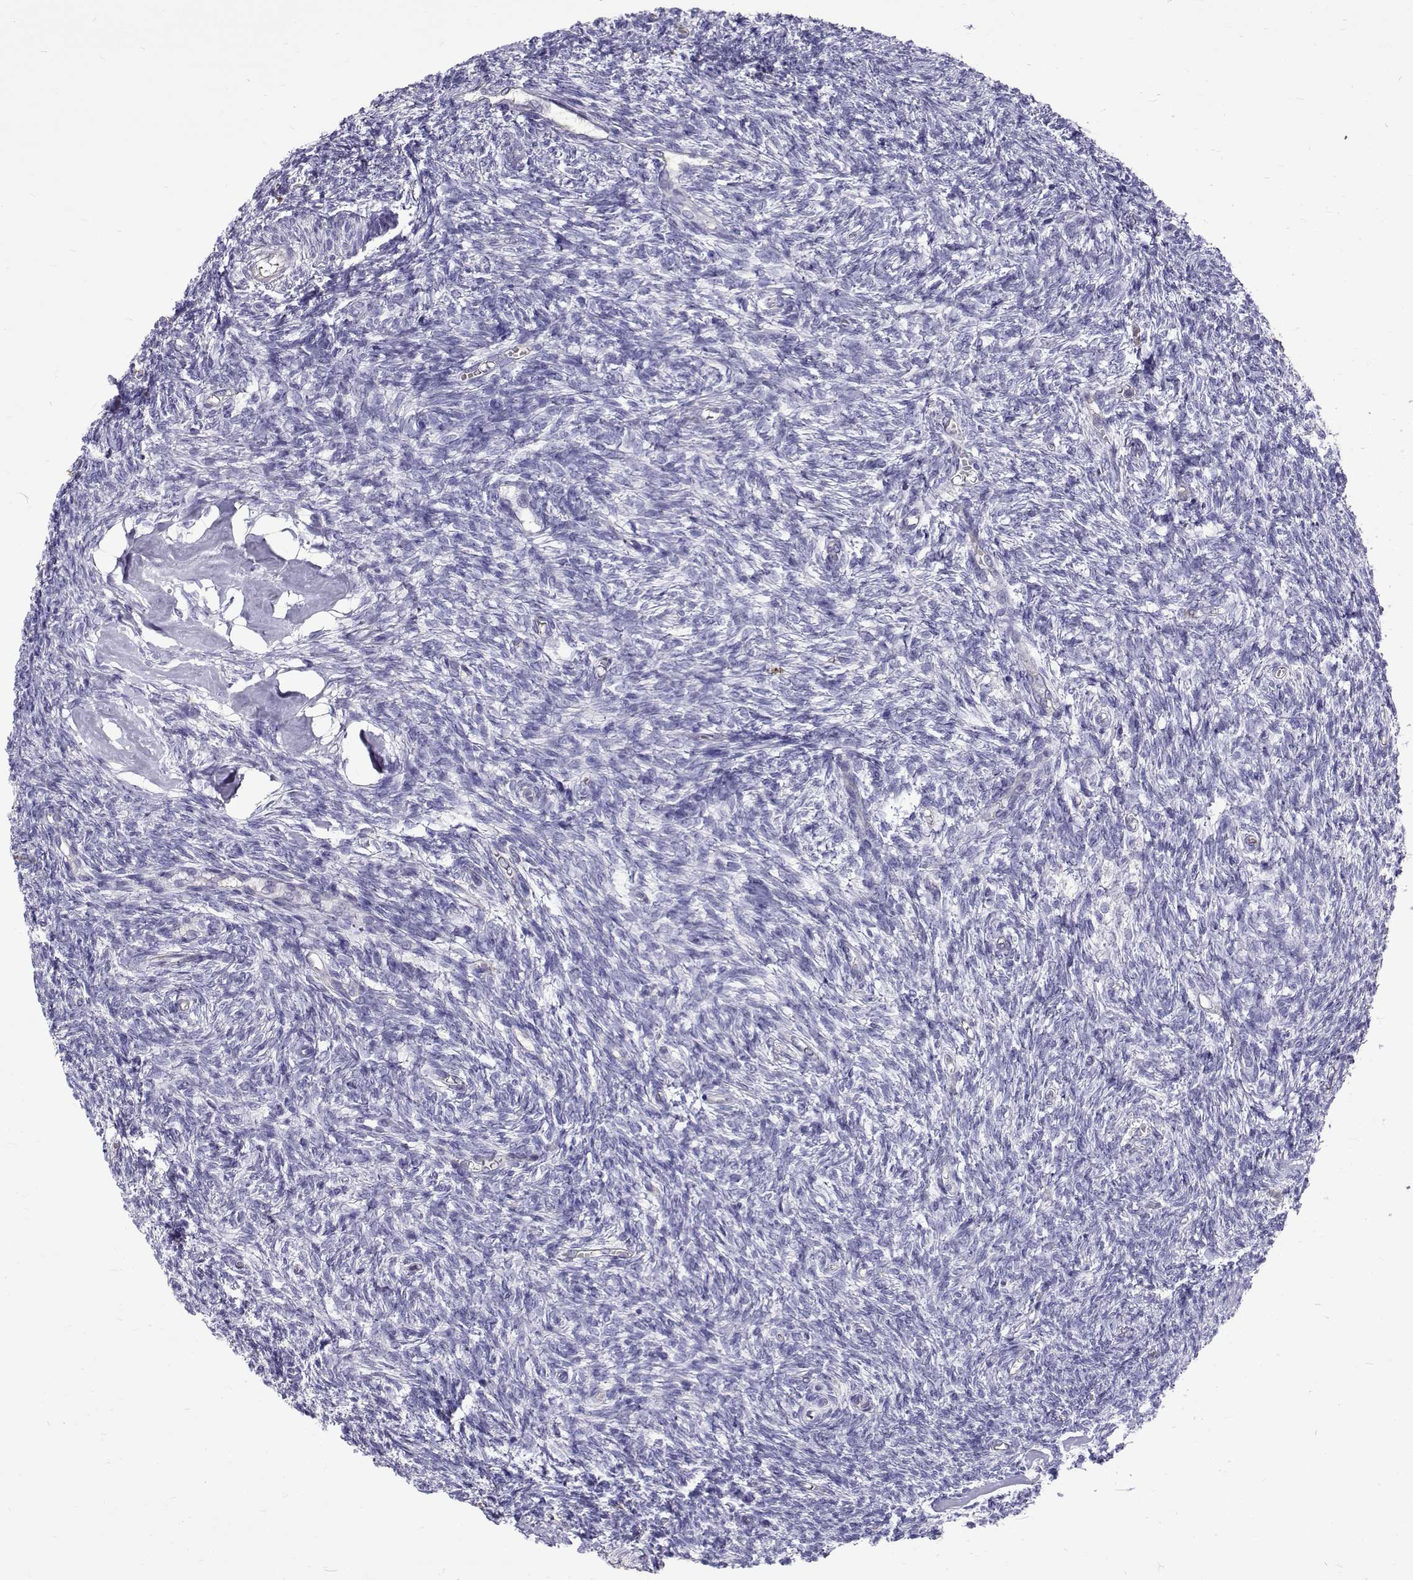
{"staining": {"intensity": "negative", "quantity": "none", "location": "none"}, "tissue": "ovary", "cell_type": "Follicle cells", "image_type": "normal", "snomed": [{"axis": "morphology", "description": "Normal tissue, NOS"}, {"axis": "topography", "description": "Ovary"}], "caption": "Photomicrograph shows no protein staining in follicle cells of benign ovary. Nuclei are stained in blue.", "gene": "IGSF1", "patient": {"sex": "female", "age": 43}}